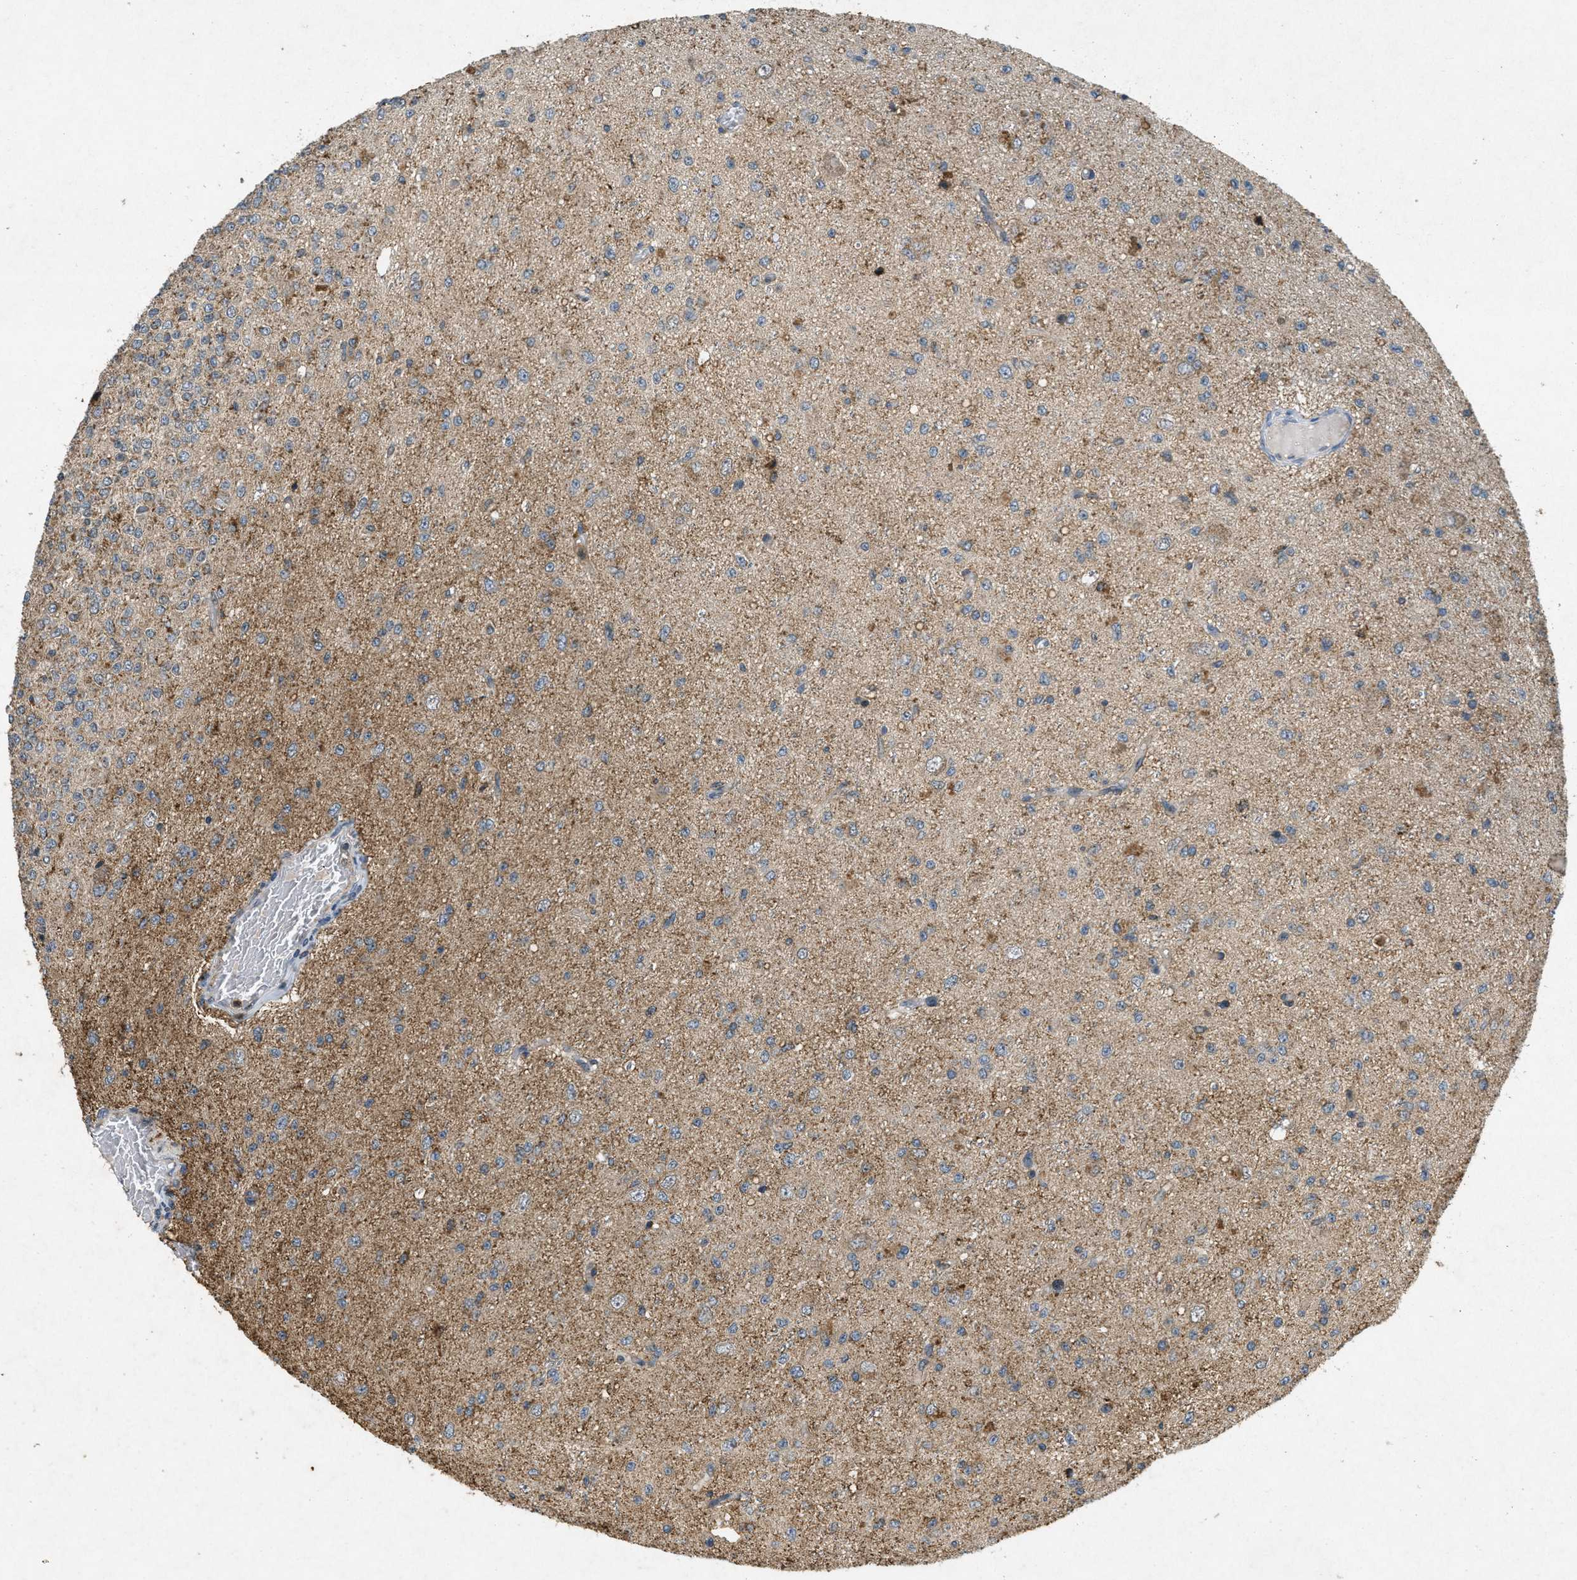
{"staining": {"intensity": "moderate", "quantity": "25%-75%", "location": "cytoplasmic/membranous"}, "tissue": "glioma", "cell_type": "Tumor cells", "image_type": "cancer", "snomed": [{"axis": "morphology", "description": "Glioma, malignant, High grade"}, {"axis": "topography", "description": "pancreas cauda"}], "caption": "IHC micrograph of human glioma stained for a protein (brown), which displays medium levels of moderate cytoplasmic/membranous expression in about 25%-75% of tumor cells.", "gene": "PPP1R15A", "patient": {"sex": "male", "age": 60}}